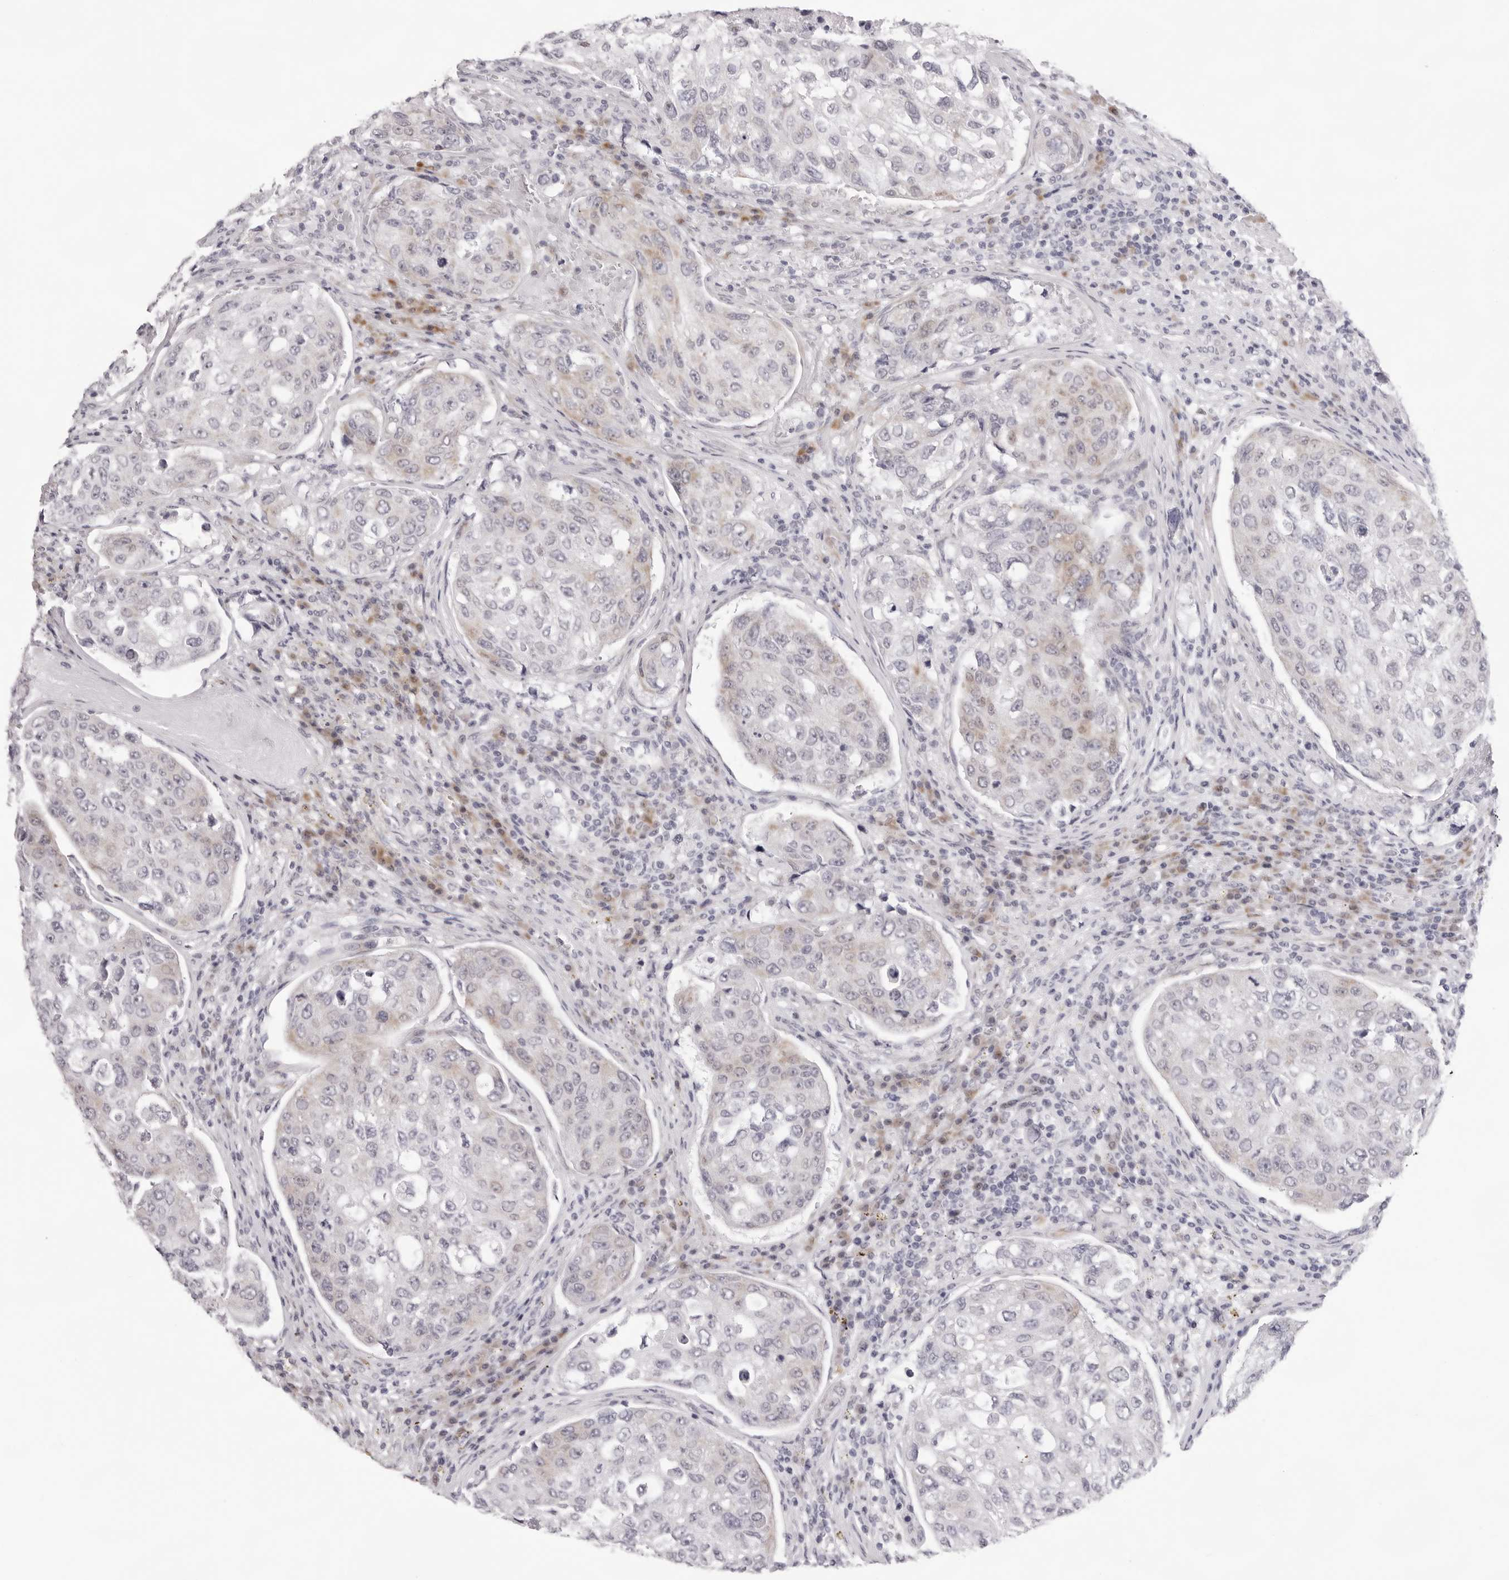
{"staining": {"intensity": "weak", "quantity": "<25%", "location": "cytoplasmic/membranous"}, "tissue": "urothelial cancer", "cell_type": "Tumor cells", "image_type": "cancer", "snomed": [{"axis": "morphology", "description": "Urothelial carcinoma, High grade"}, {"axis": "topography", "description": "Lymph node"}, {"axis": "topography", "description": "Urinary bladder"}], "caption": "Immunohistochemistry (IHC) histopathology image of urothelial cancer stained for a protein (brown), which reveals no staining in tumor cells.", "gene": "SMIM2", "patient": {"sex": "male", "age": 51}}